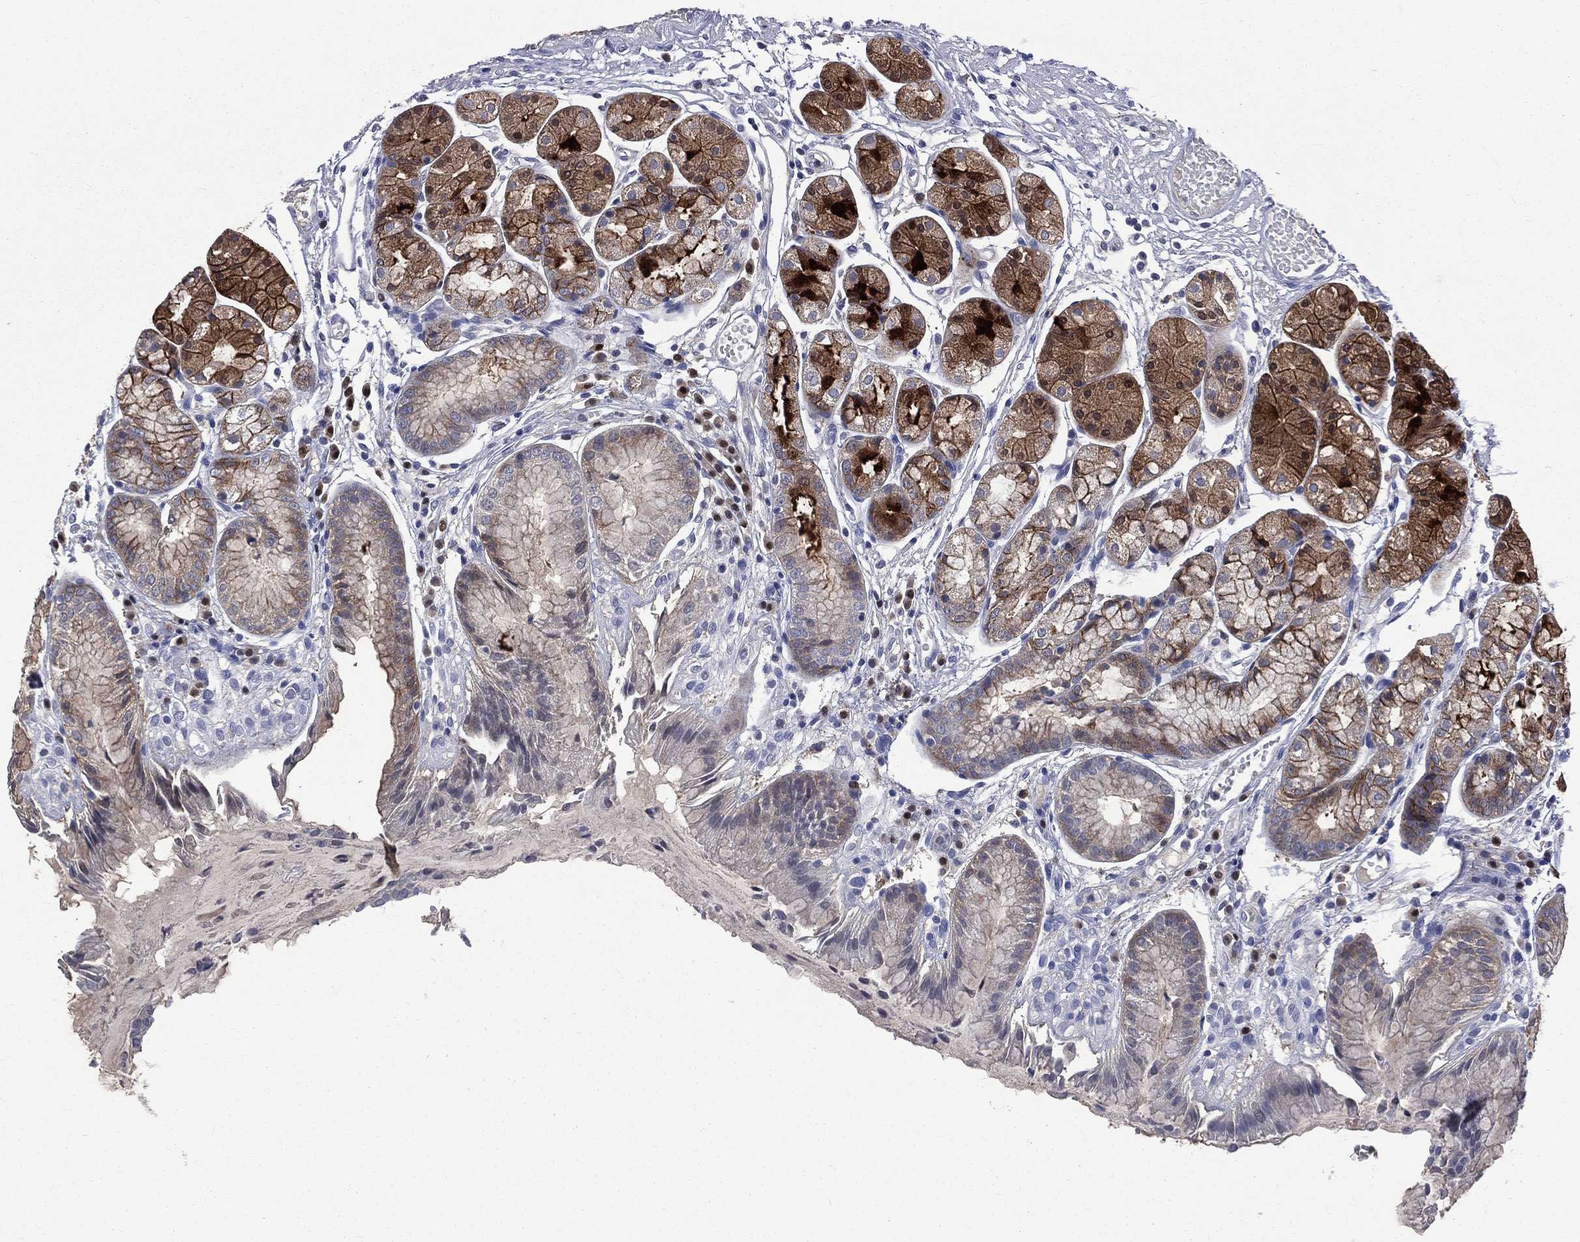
{"staining": {"intensity": "strong", "quantity": "<25%", "location": "cytoplasmic/membranous,nuclear"}, "tissue": "stomach", "cell_type": "Glandular cells", "image_type": "normal", "snomed": [{"axis": "morphology", "description": "Normal tissue, NOS"}, {"axis": "topography", "description": "Stomach, upper"}], "caption": "Strong cytoplasmic/membranous,nuclear expression for a protein is appreciated in approximately <25% of glandular cells of unremarkable stomach using IHC.", "gene": "CA12", "patient": {"sex": "male", "age": 72}}